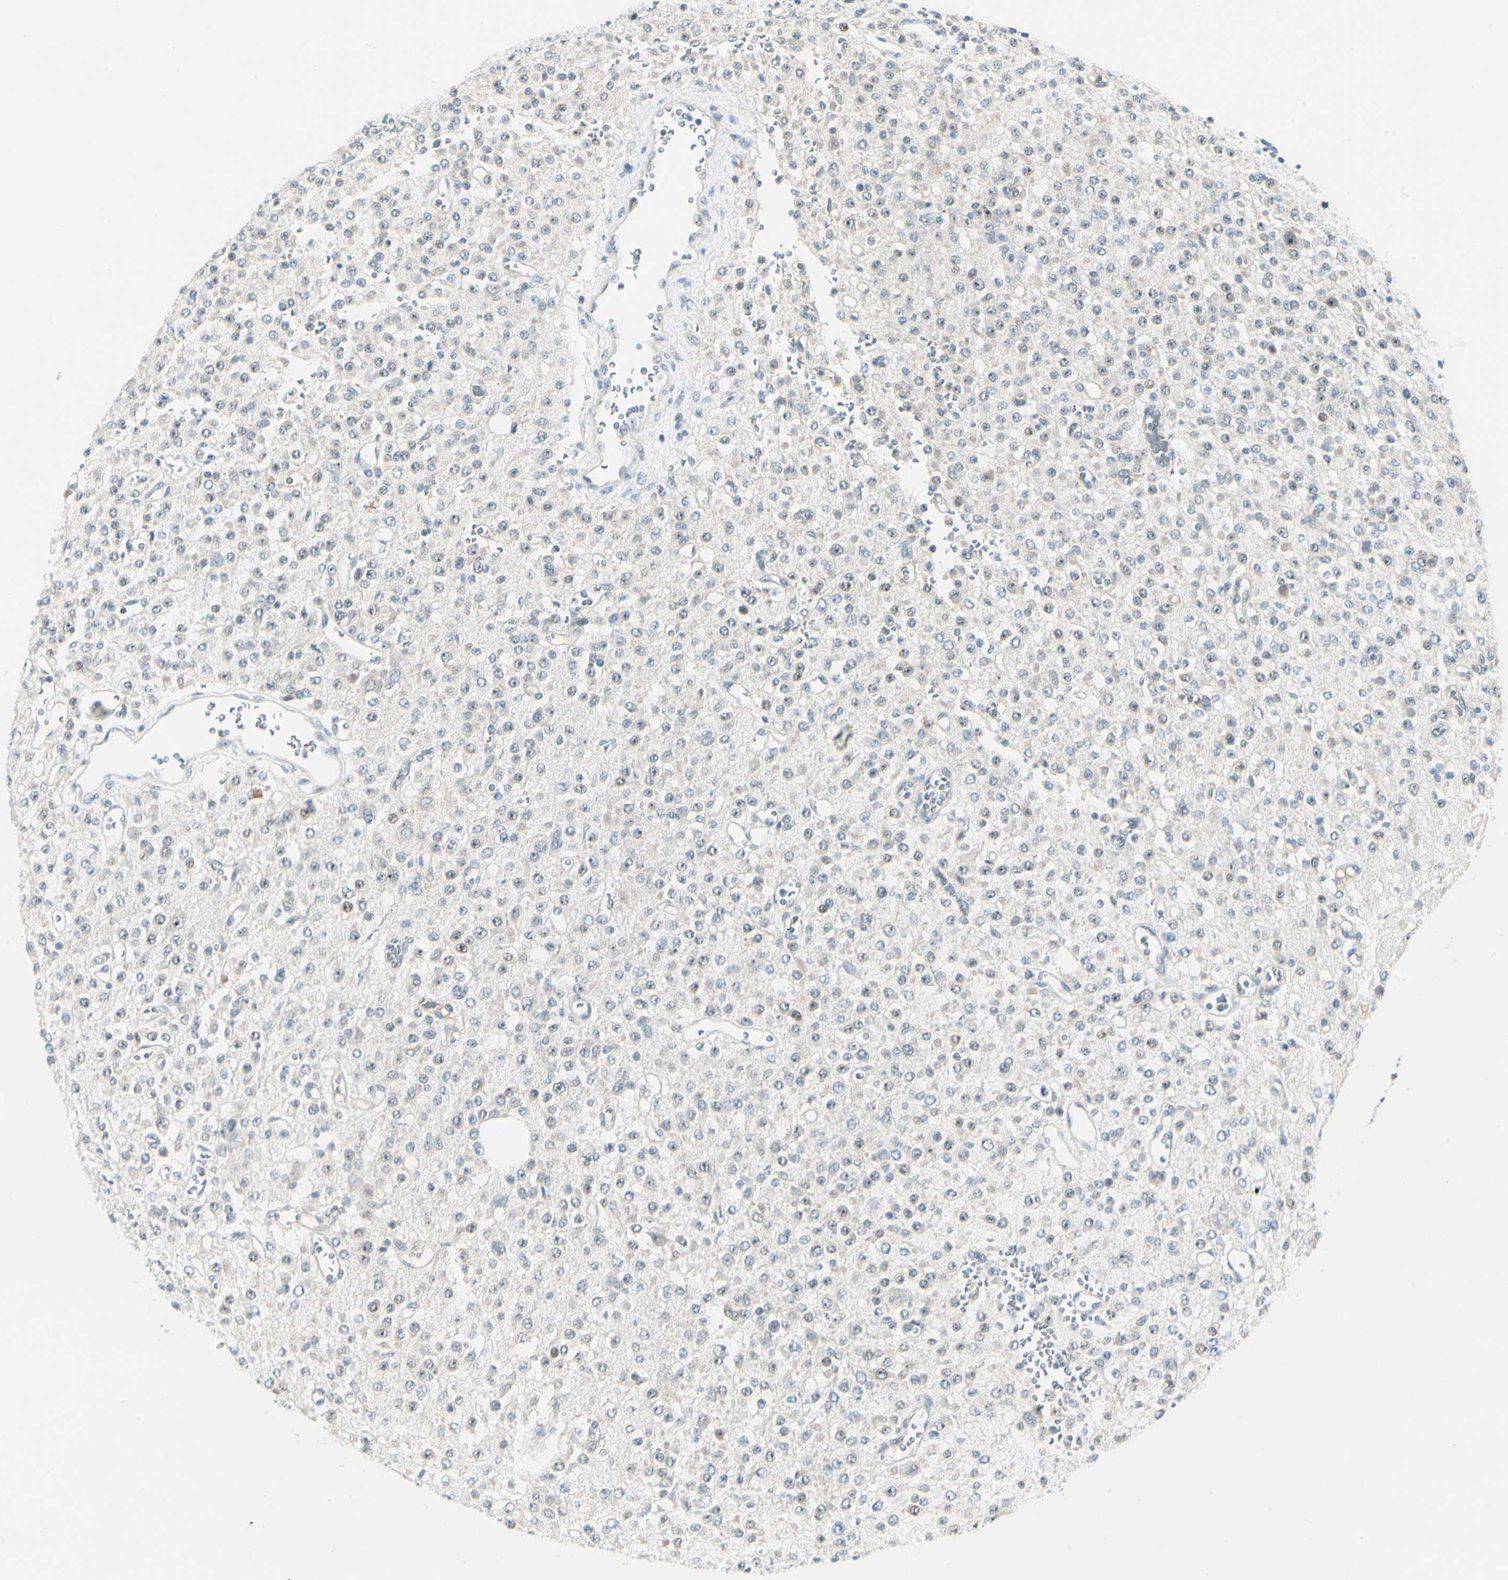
{"staining": {"intensity": "weak", "quantity": "<25%", "location": "nuclear"}, "tissue": "glioma", "cell_type": "Tumor cells", "image_type": "cancer", "snomed": [{"axis": "morphology", "description": "Glioma, malignant, Low grade"}, {"axis": "topography", "description": "Brain"}], "caption": "Human glioma stained for a protein using immunohistochemistry (IHC) displays no expression in tumor cells.", "gene": "ZSCAN1", "patient": {"sex": "male", "age": 38}}